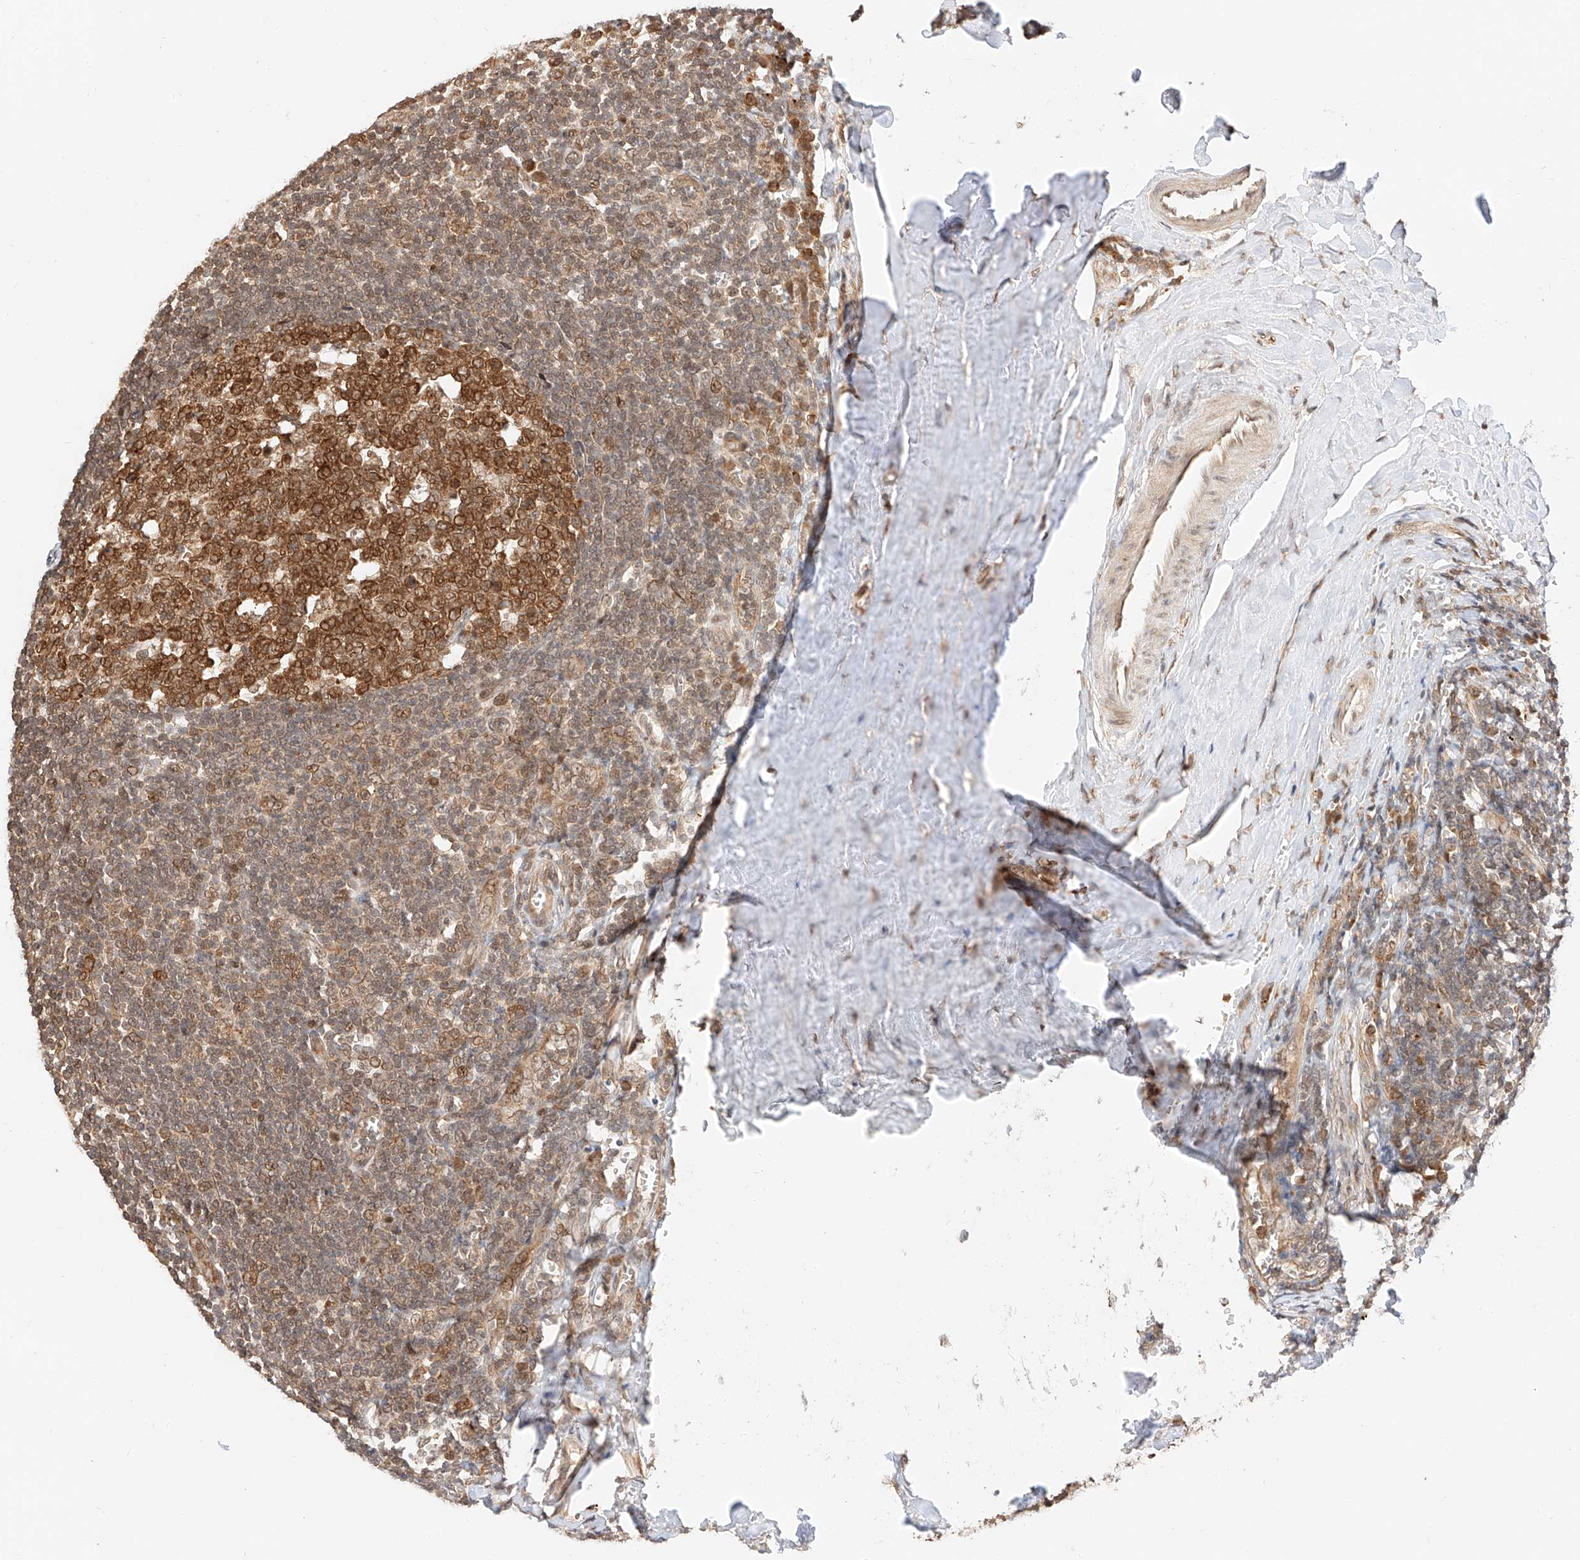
{"staining": {"intensity": "strong", "quantity": ">75%", "location": "cytoplasmic/membranous"}, "tissue": "tonsil", "cell_type": "Germinal center cells", "image_type": "normal", "snomed": [{"axis": "morphology", "description": "Normal tissue, NOS"}, {"axis": "topography", "description": "Tonsil"}], "caption": "The image shows immunohistochemical staining of benign tonsil. There is strong cytoplasmic/membranous staining is seen in approximately >75% of germinal center cells.", "gene": "EIF4H", "patient": {"sex": "male", "age": 27}}